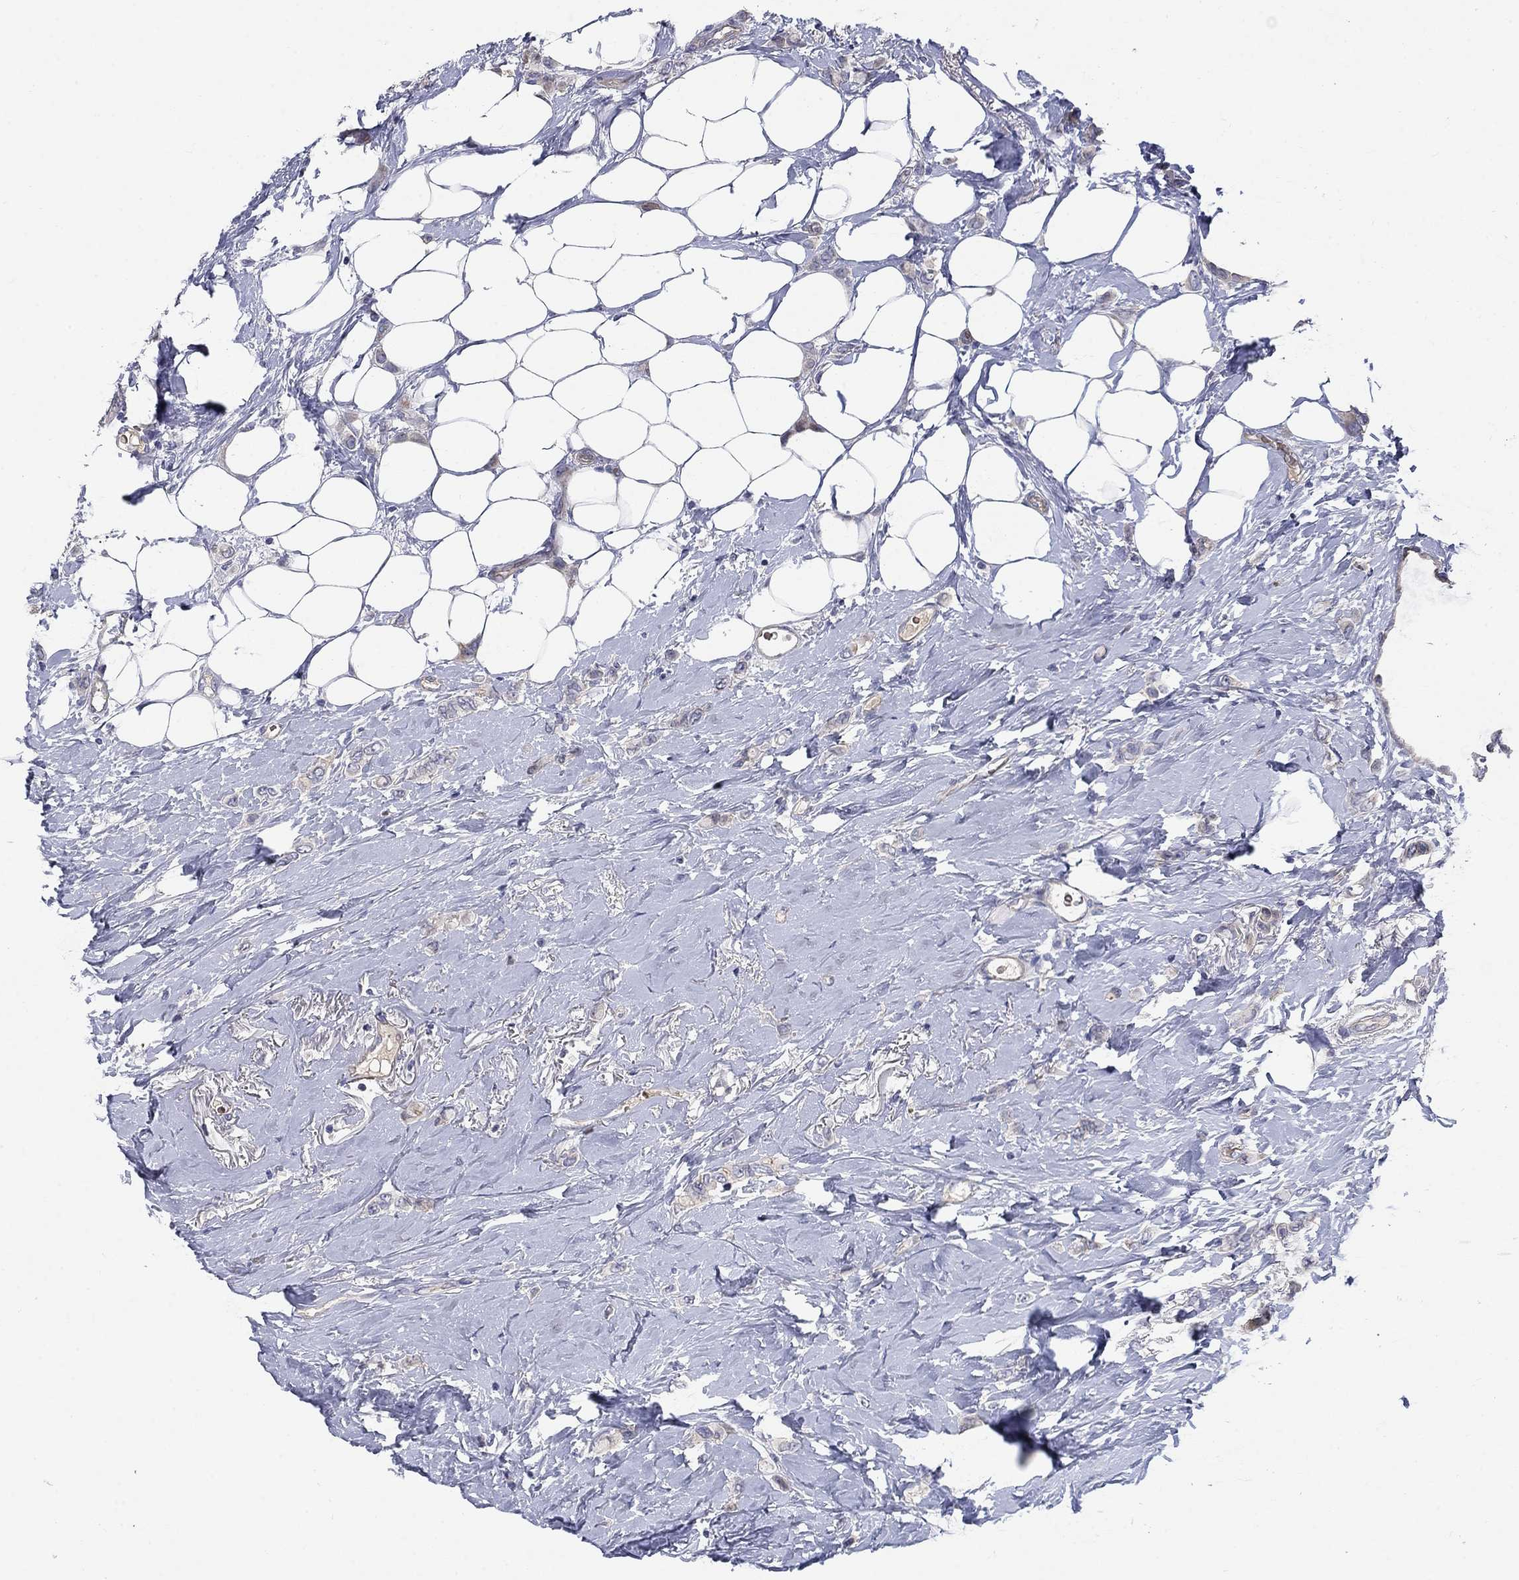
{"staining": {"intensity": "negative", "quantity": "none", "location": "none"}, "tissue": "breast cancer", "cell_type": "Tumor cells", "image_type": "cancer", "snomed": [{"axis": "morphology", "description": "Lobular carcinoma"}, {"axis": "topography", "description": "Breast"}], "caption": "This histopathology image is of lobular carcinoma (breast) stained with immunohistochemistry (IHC) to label a protein in brown with the nuclei are counter-stained blue. There is no positivity in tumor cells.", "gene": "SLC1A1", "patient": {"sex": "female", "age": 66}}